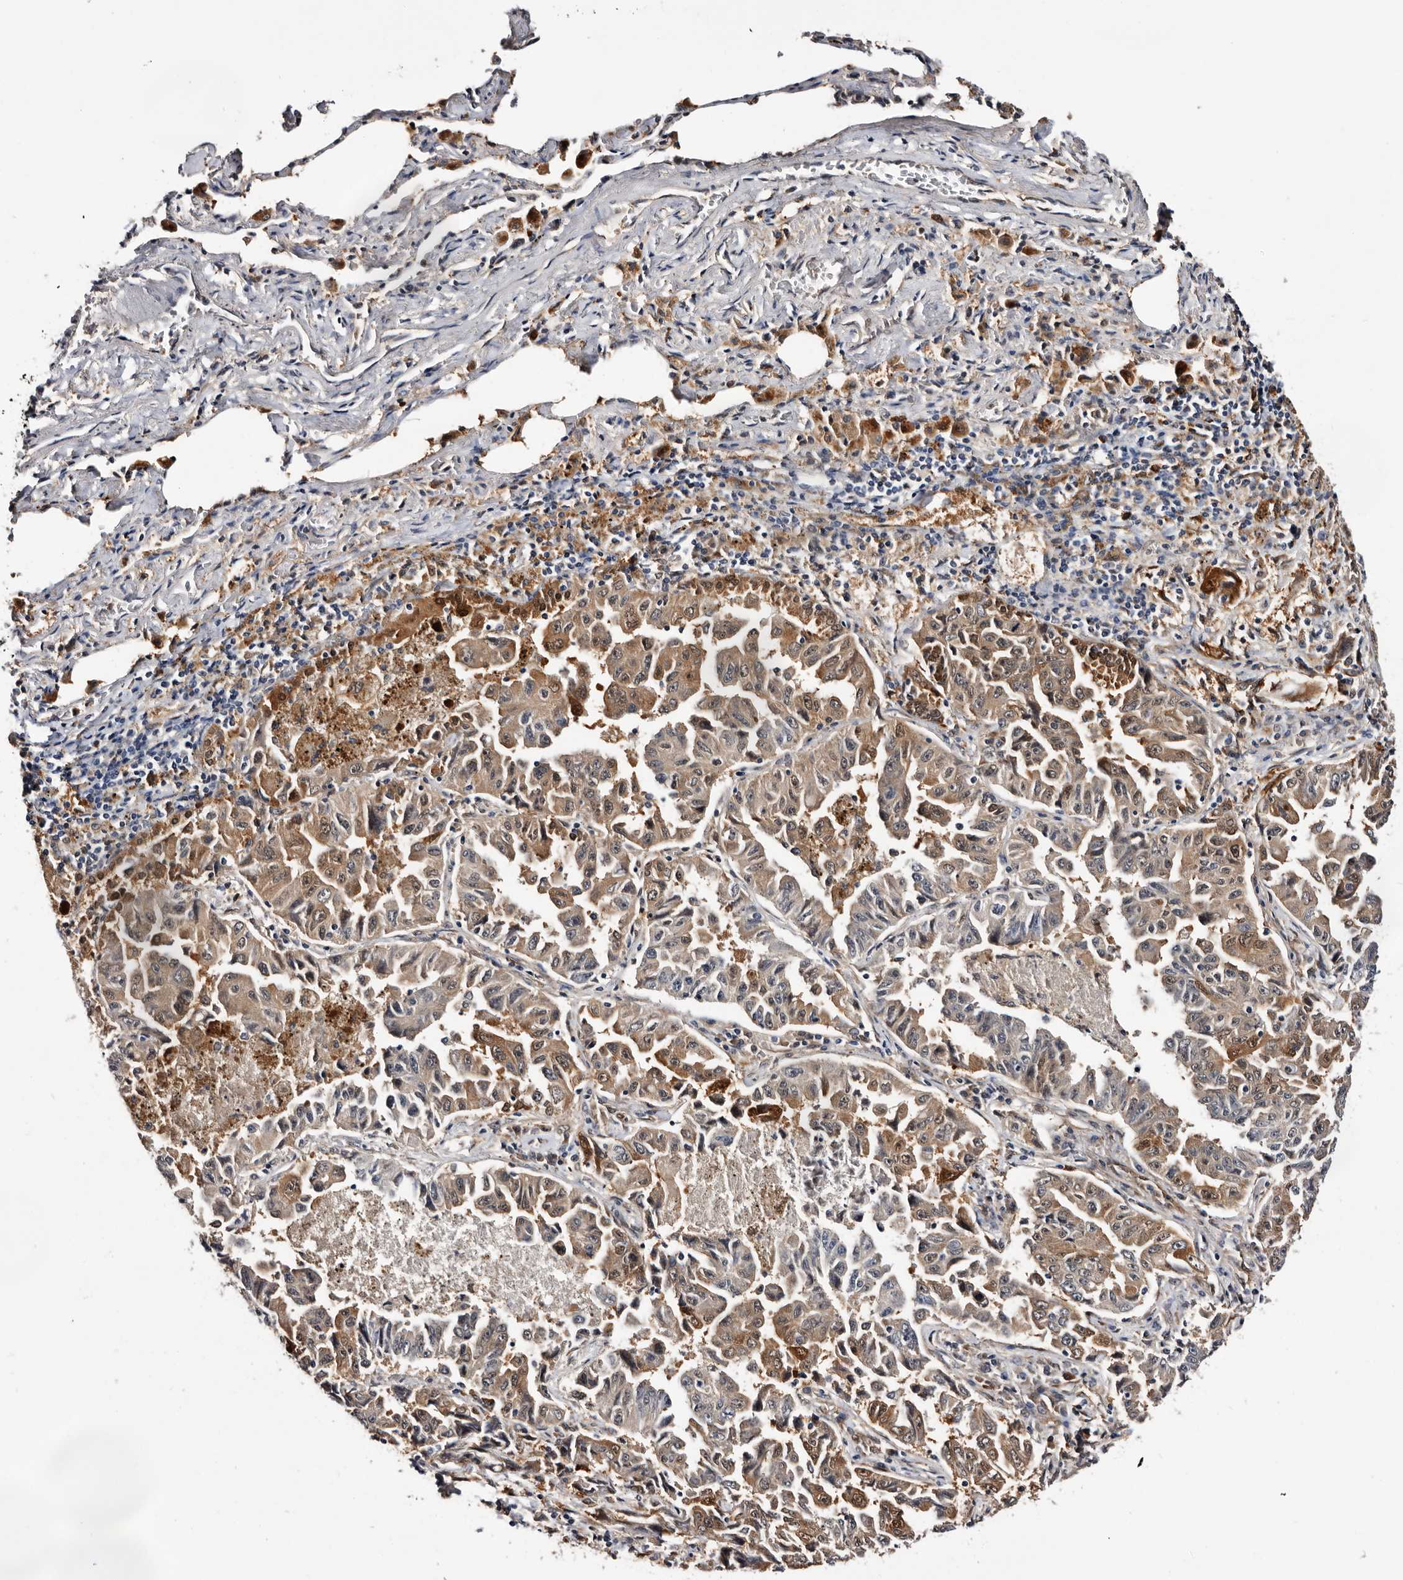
{"staining": {"intensity": "moderate", "quantity": "25%-75%", "location": "cytoplasmic/membranous"}, "tissue": "lung cancer", "cell_type": "Tumor cells", "image_type": "cancer", "snomed": [{"axis": "morphology", "description": "Adenocarcinoma, NOS"}, {"axis": "topography", "description": "Lung"}], "caption": "The photomicrograph shows staining of lung cancer, revealing moderate cytoplasmic/membranous protein expression (brown color) within tumor cells. (DAB IHC, brown staining for protein, blue staining for nuclei).", "gene": "TP53I3", "patient": {"sex": "female", "age": 51}}